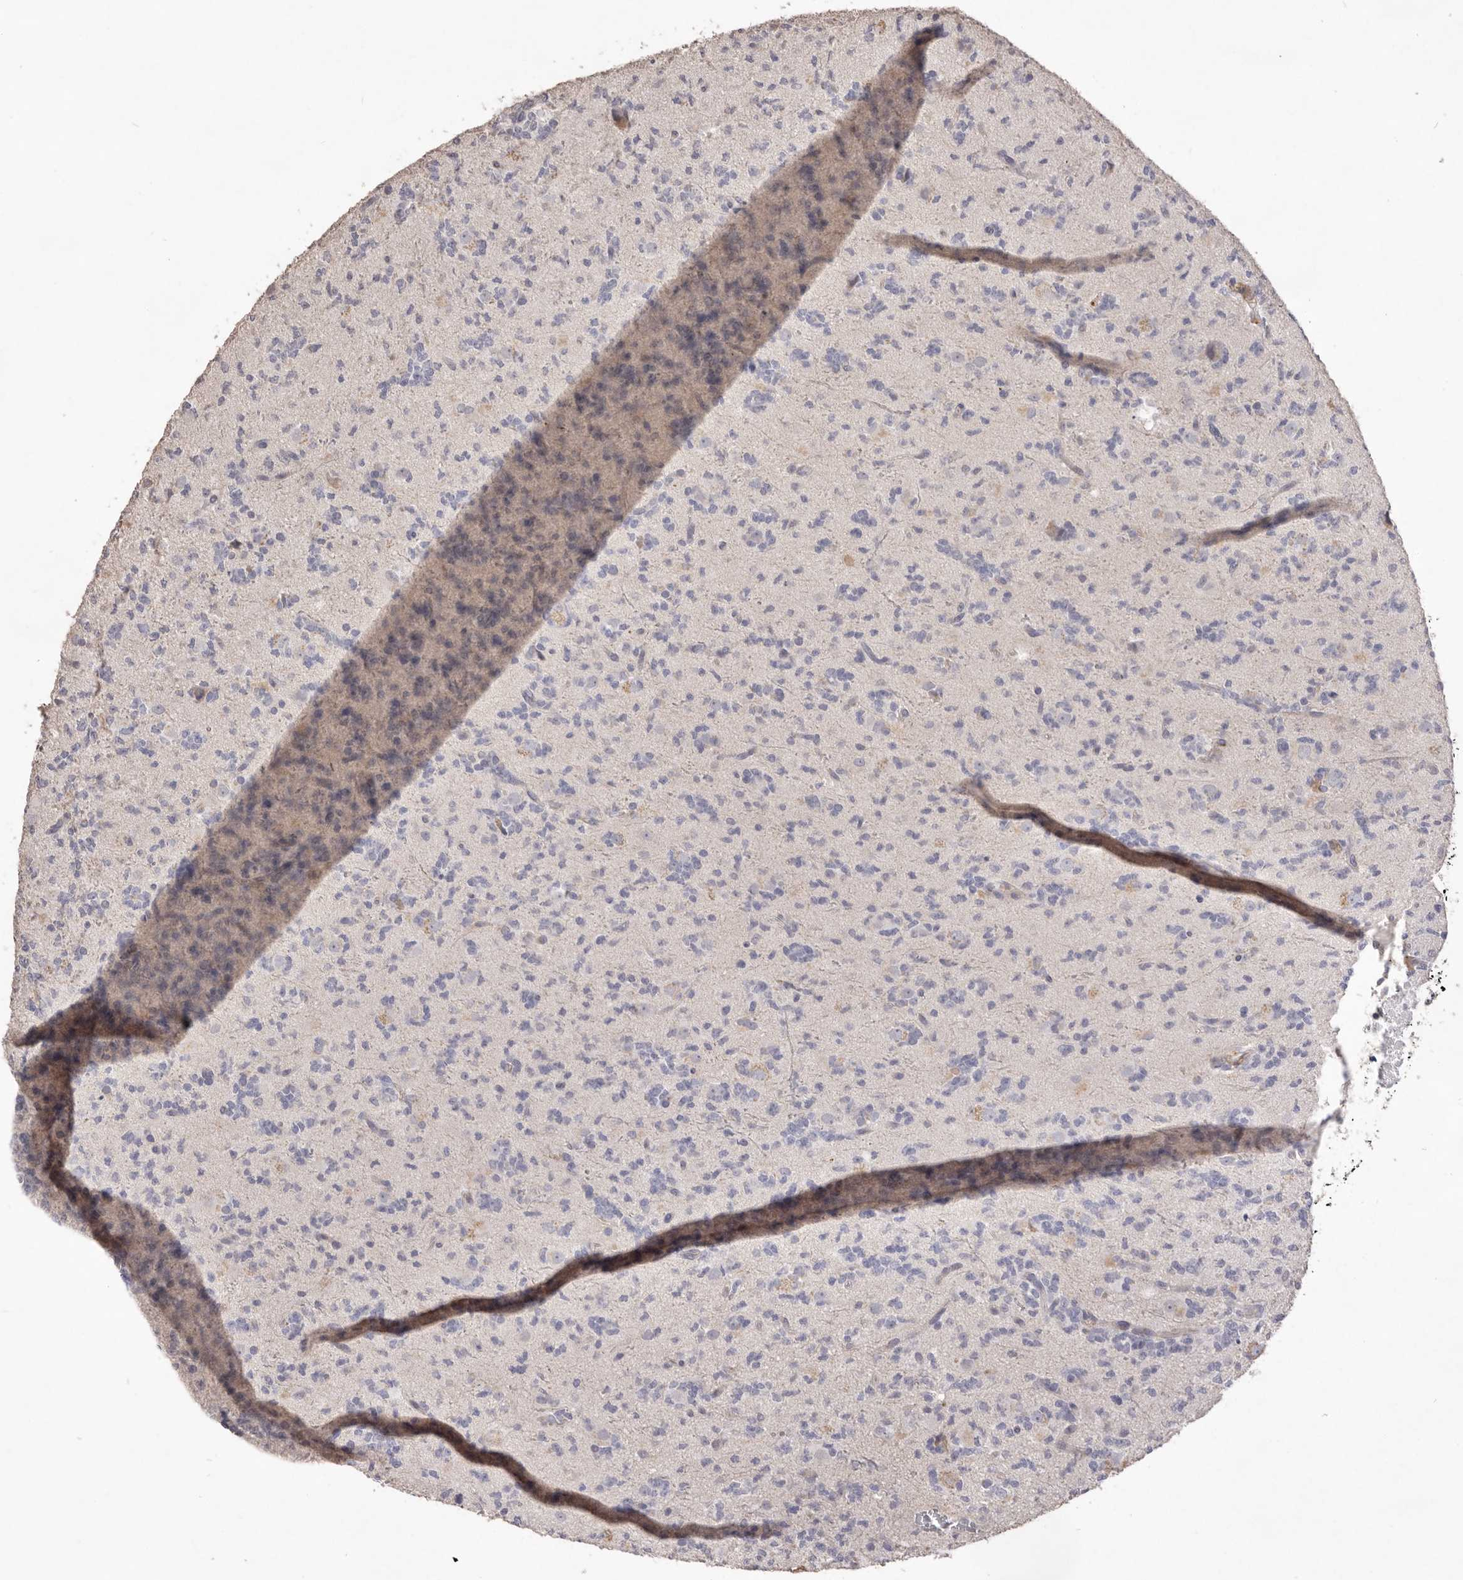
{"staining": {"intensity": "negative", "quantity": "none", "location": "none"}, "tissue": "glioma", "cell_type": "Tumor cells", "image_type": "cancer", "snomed": [{"axis": "morphology", "description": "Glioma, malignant, High grade"}, {"axis": "topography", "description": "Brain"}], "caption": "The photomicrograph demonstrates no significant expression in tumor cells of glioma.", "gene": "ZYG11B", "patient": {"sex": "female", "age": 62}}